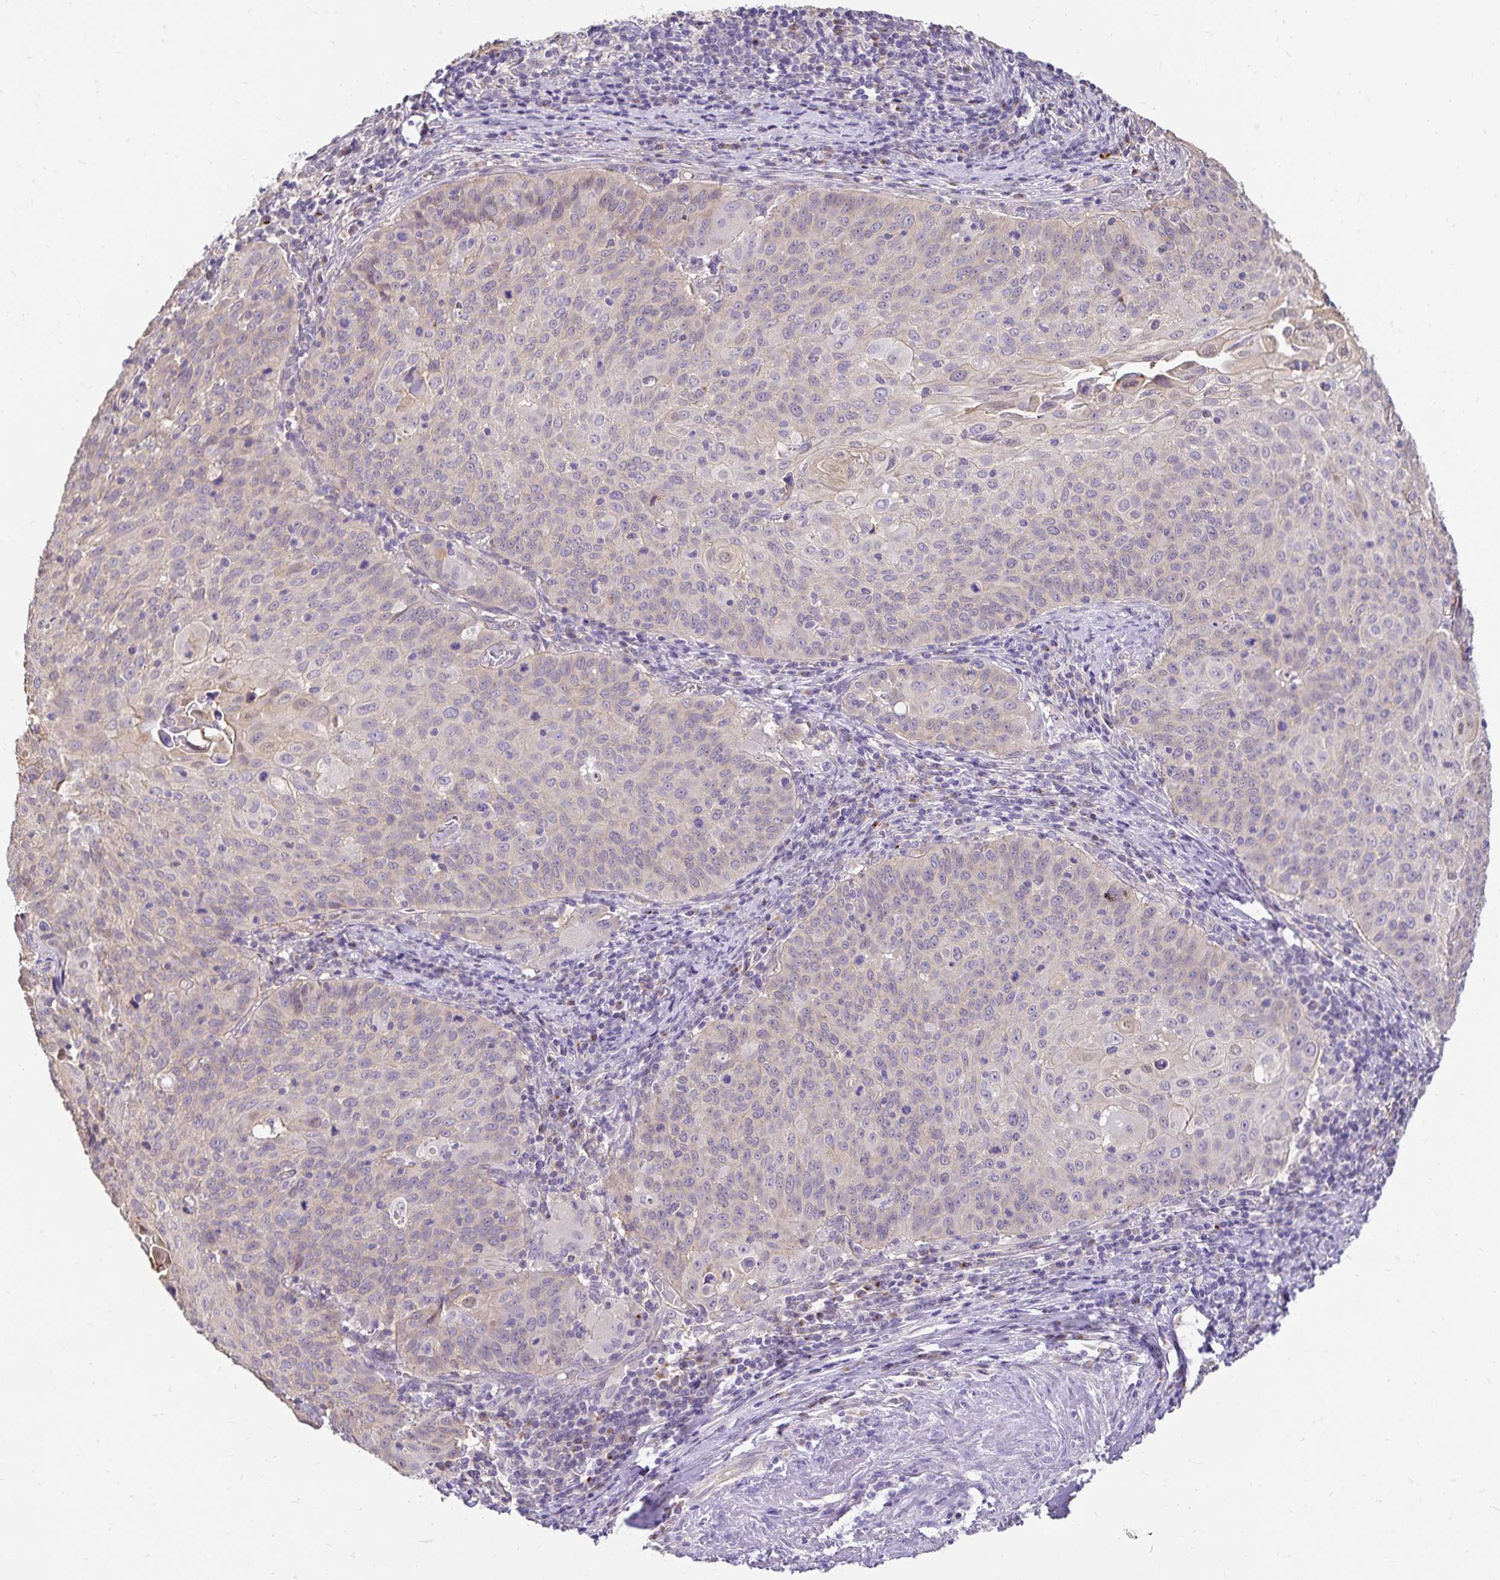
{"staining": {"intensity": "negative", "quantity": "none", "location": "none"}, "tissue": "cervical cancer", "cell_type": "Tumor cells", "image_type": "cancer", "snomed": [{"axis": "morphology", "description": "Squamous cell carcinoma, NOS"}, {"axis": "topography", "description": "Cervix"}], "caption": "Tumor cells are negative for protein expression in human cervical squamous cell carcinoma.", "gene": "SLC9A1", "patient": {"sex": "female", "age": 65}}